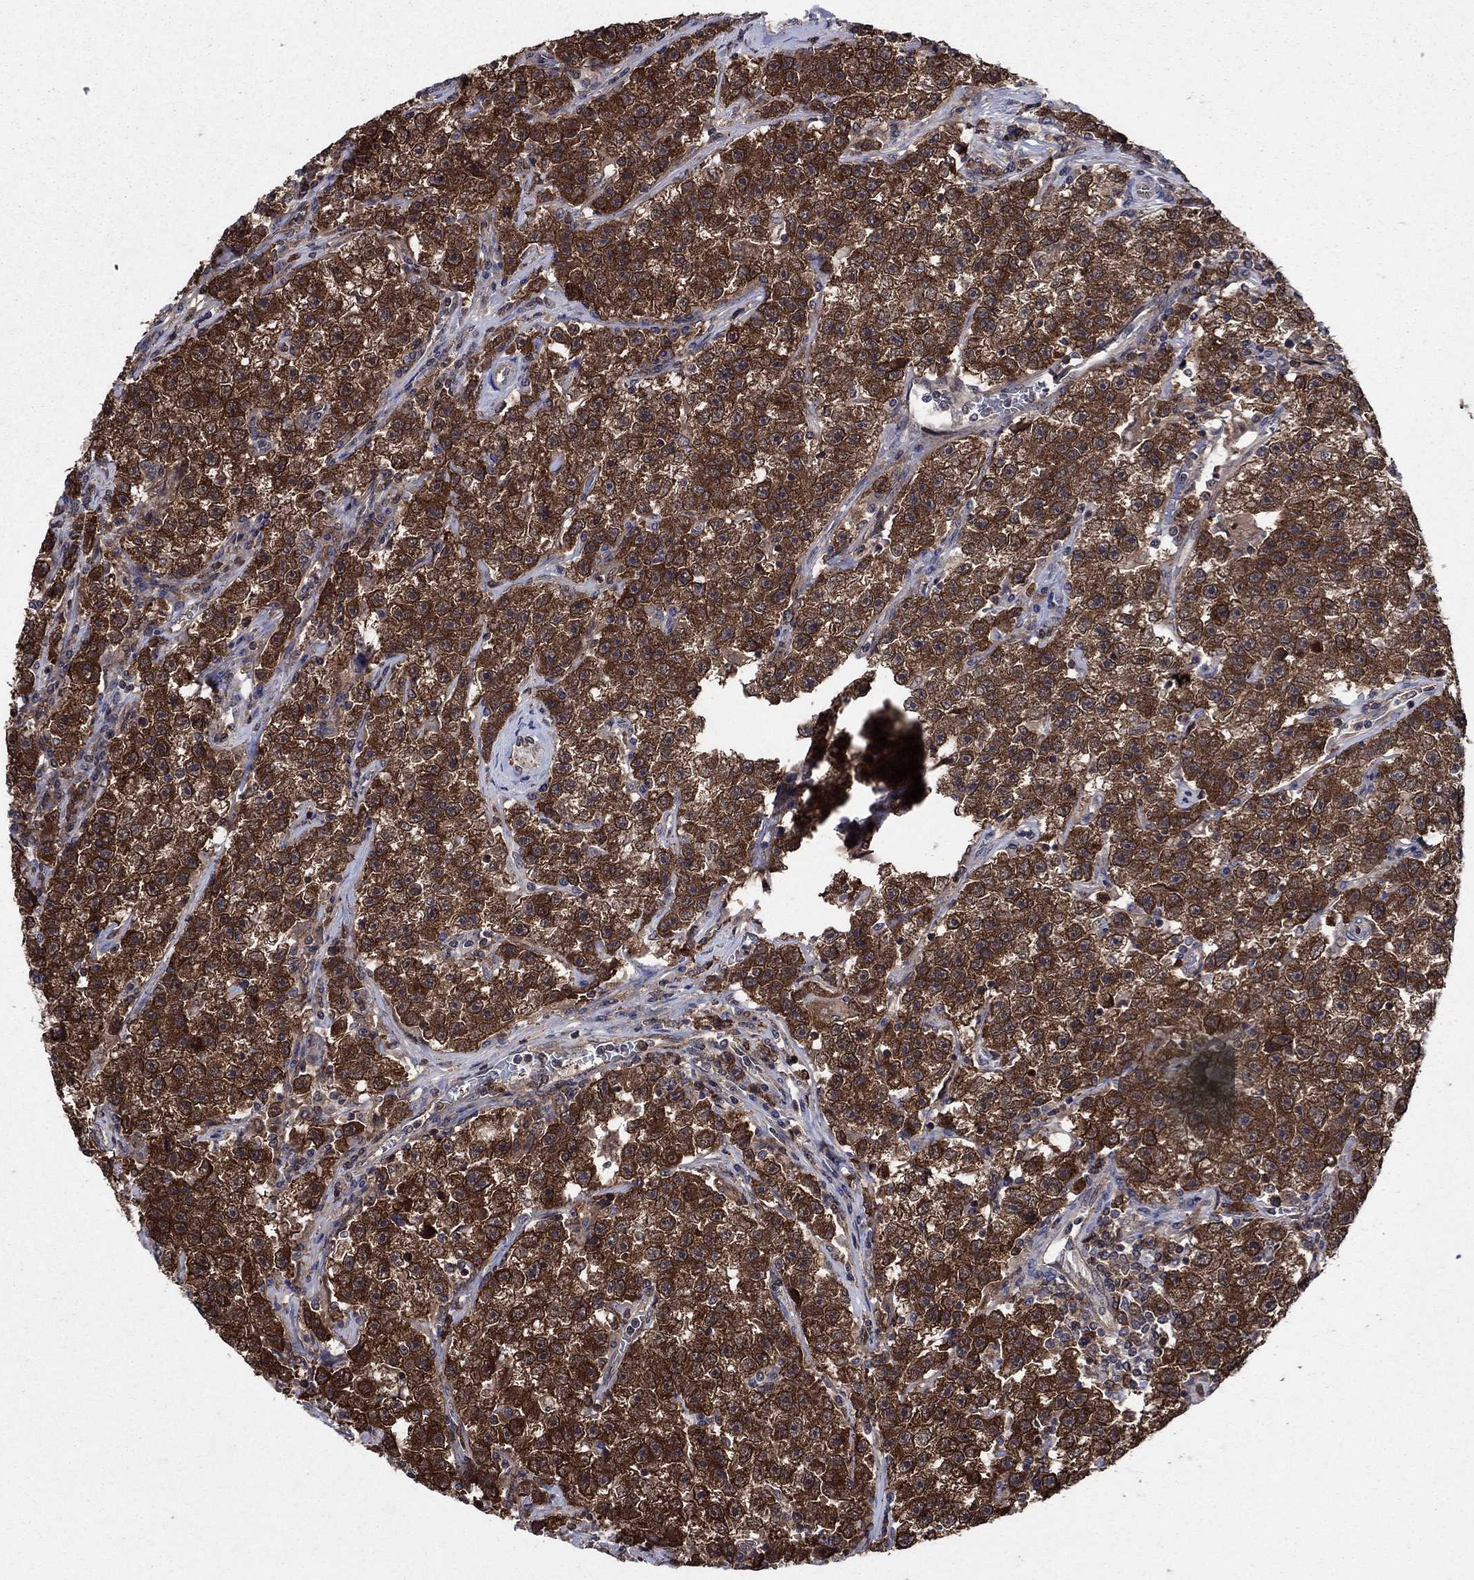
{"staining": {"intensity": "strong", "quantity": ">75%", "location": "cytoplasmic/membranous"}, "tissue": "testis cancer", "cell_type": "Tumor cells", "image_type": "cancer", "snomed": [{"axis": "morphology", "description": "Seminoma, NOS"}, {"axis": "topography", "description": "Testis"}], "caption": "Human testis cancer stained with a brown dye shows strong cytoplasmic/membranous positive positivity in about >75% of tumor cells.", "gene": "CACYBP", "patient": {"sex": "male", "age": 22}}